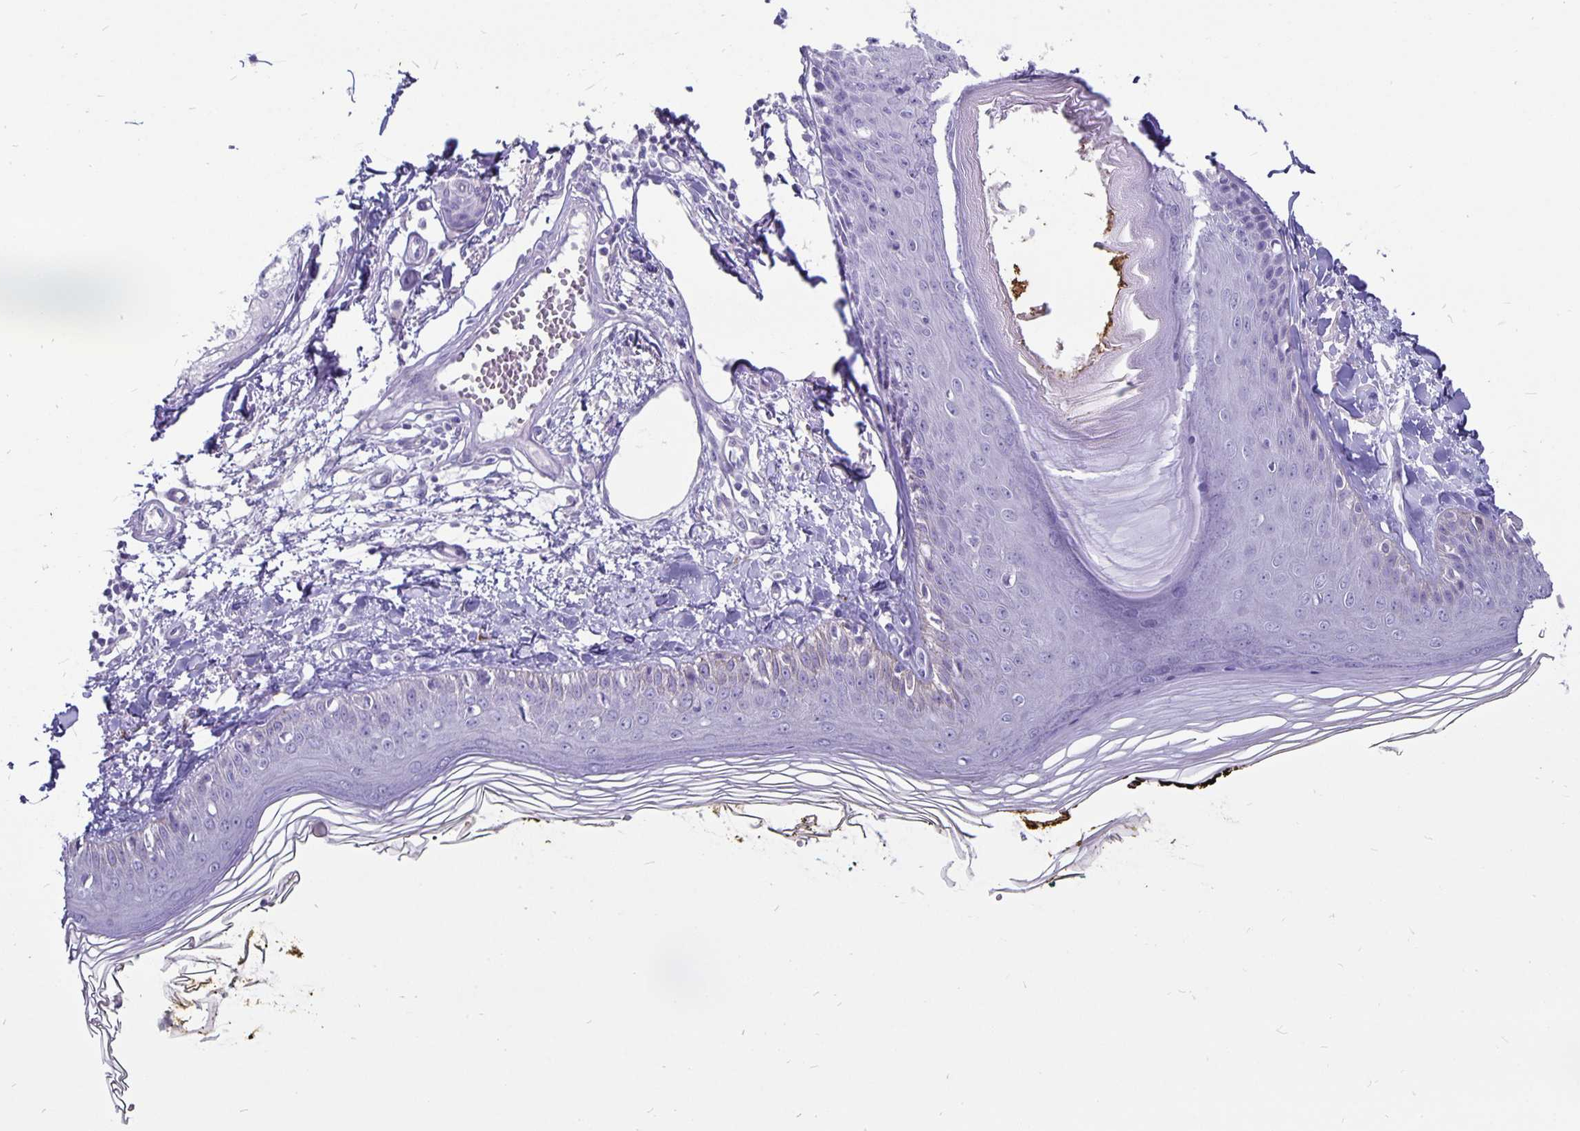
{"staining": {"intensity": "negative", "quantity": "none", "location": "none"}, "tissue": "skin", "cell_type": "Fibroblasts", "image_type": "normal", "snomed": [{"axis": "morphology", "description": "Normal tissue, NOS"}, {"axis": "topography", "description": "Skin"}], "caption": "Immunohistochemistry (IHC) histopathology image of benign skin: skin stained with DAB (3,3'-diaminobenzidine) reveals no significant protein positivity in fibroblasts. Nuclei are stained in blue.", "gene": "ODF3B", "patient": {"sex": "male", "age": 76}}